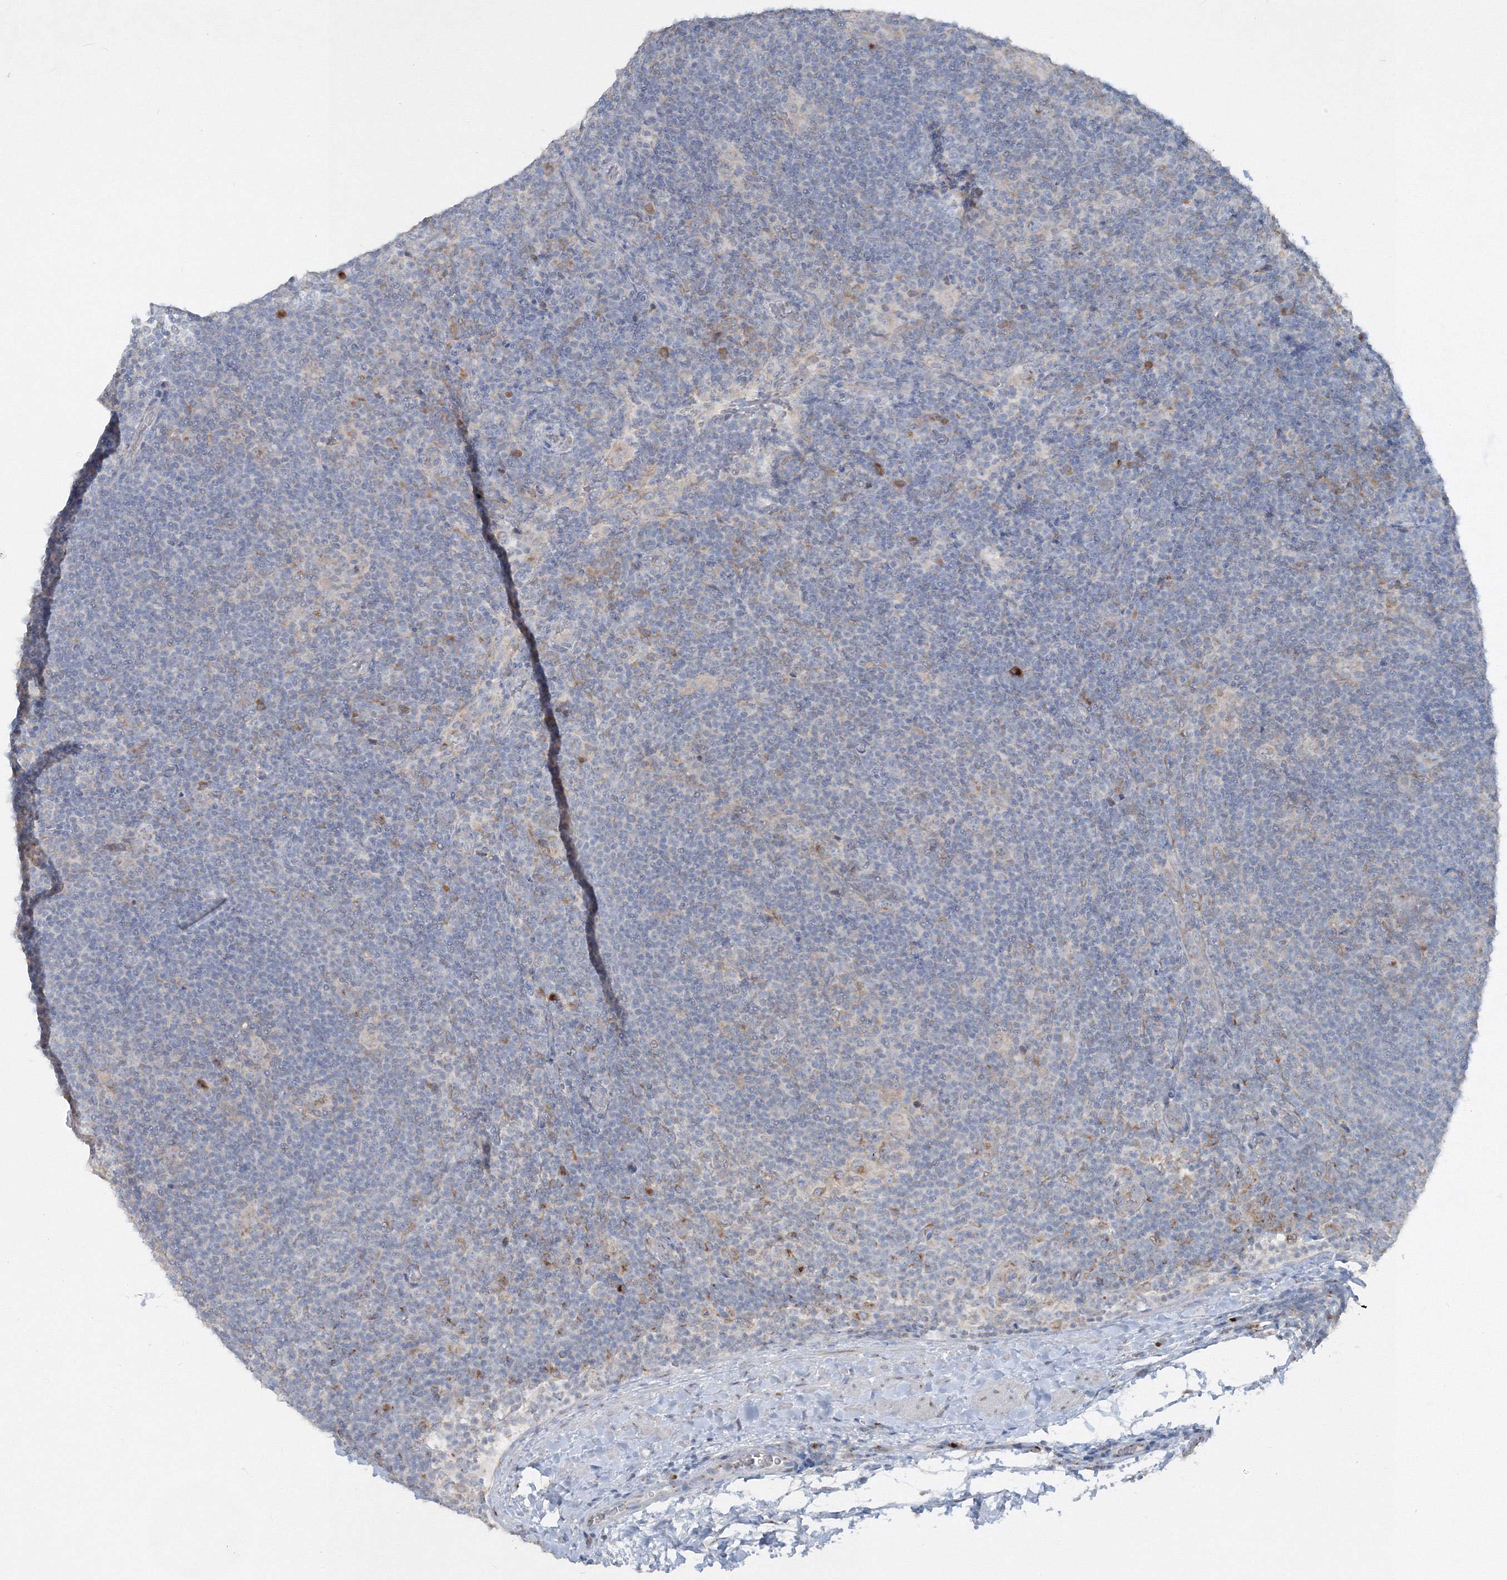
{"staining": {"intensity": "weak", "quantity": "<25%", "location": "cytoplasmic/membranous"}, "tissue": "lymphoma", "cell_type": "Tumor cells", "image_type": "cancer", "snomed": [{"axis": "morphology", "description": "Hodgkin's disease, NOS"}, {"axis": "topography", "description": "Lymph node"}], "caption": "IHC of Hodgkin's disease displays no positivity in tumor cells. The staining is performed using DAB brown chromogen with nuclei counter-stained in using hematoxylin.", "gene": "IFNAR1", "patient": {"sex": "female", "age": 57}}